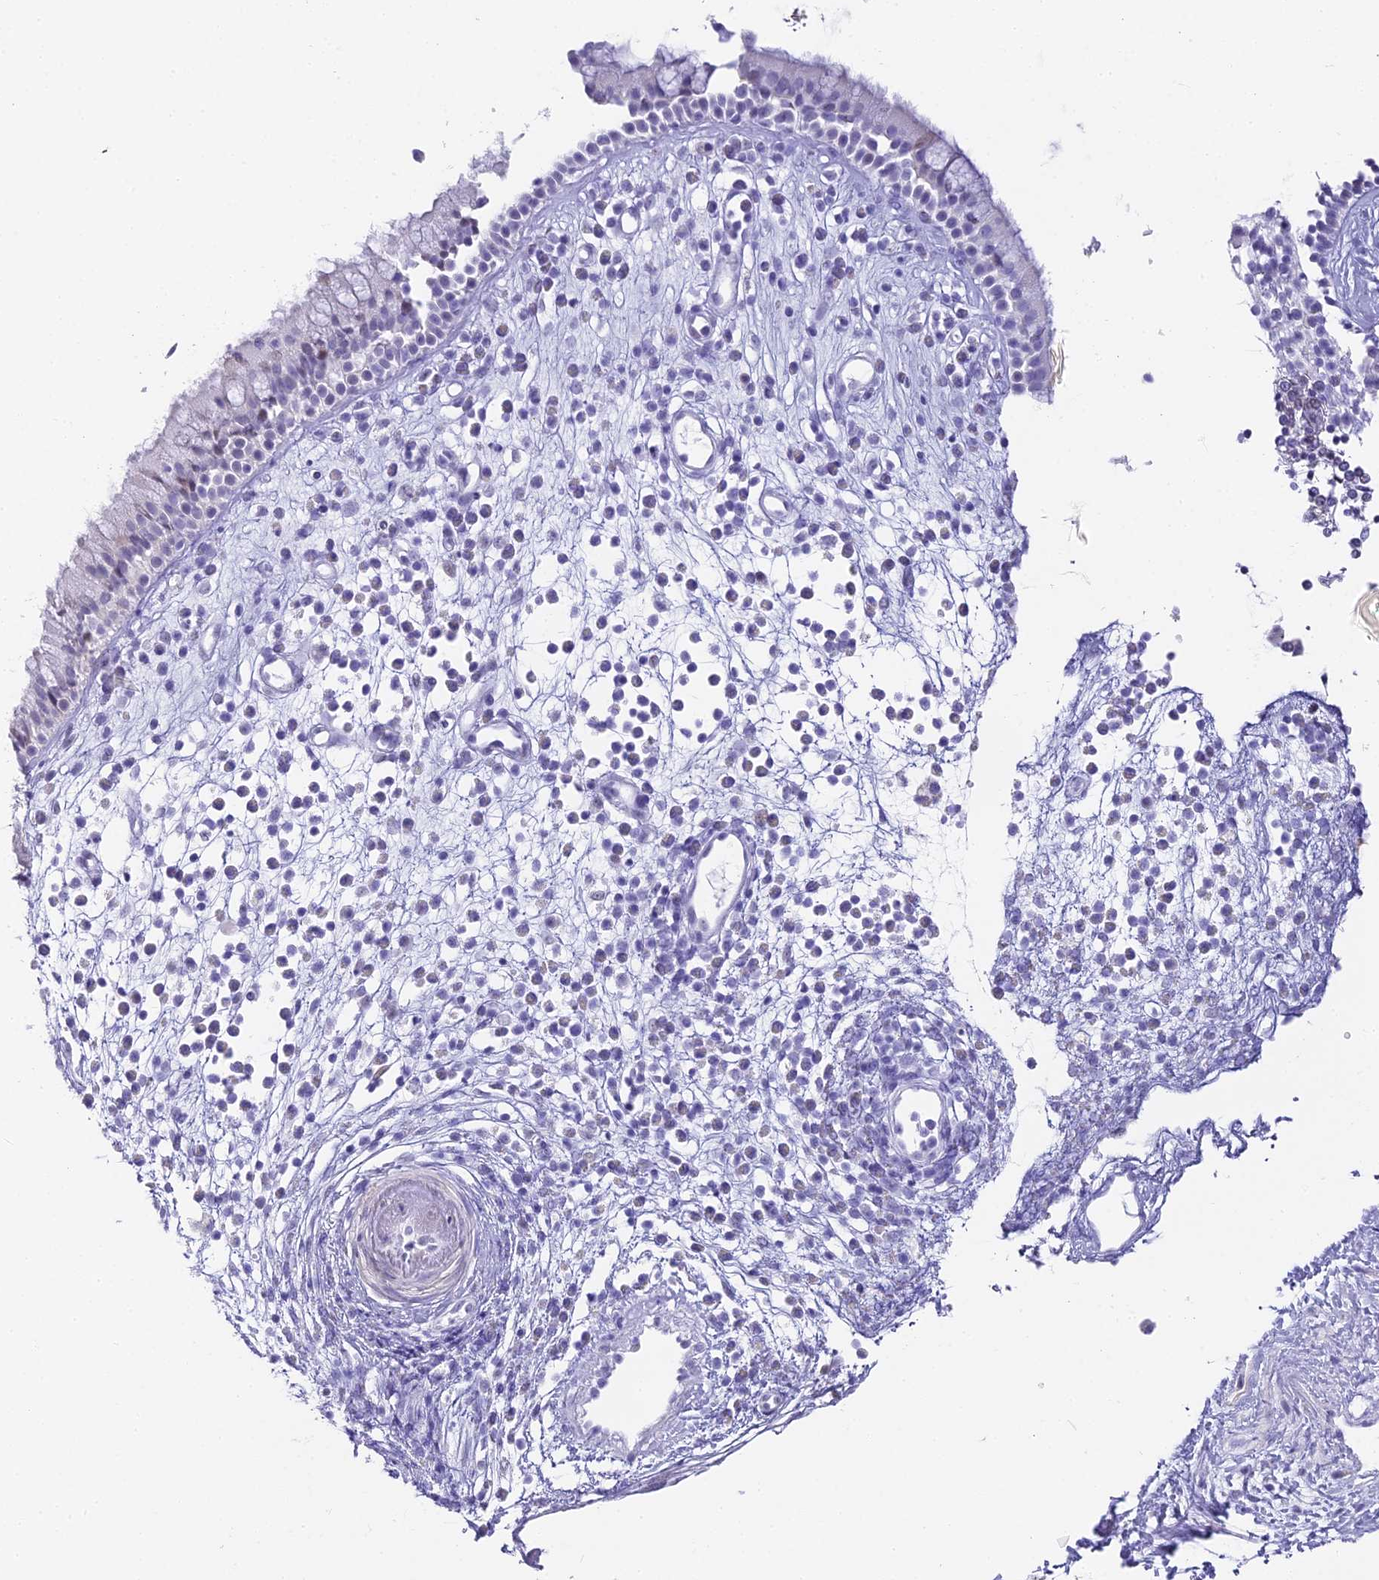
{"staining": {"intensity": "negative", "quantity": "none", "location": "none"}, "tissue": "nasopharynx", "cell_type": "Respiratory epithelial cells", "image_type": "normal", "snomed": [{"axis": "morphology", "description": "Normal tissue, NOS"}, {"axis": "morphology", "description": "Inflammation, NOS"}, {"axis": "topography", "description": "Nasopharynx"}], "caption": "DAB immunohistochemical staining of benign human nasopharynx displays no significant expression in respiratory epithelial cells.", "gene": "ABHD14A", "patient": {"sex": "male", "age": 29}}